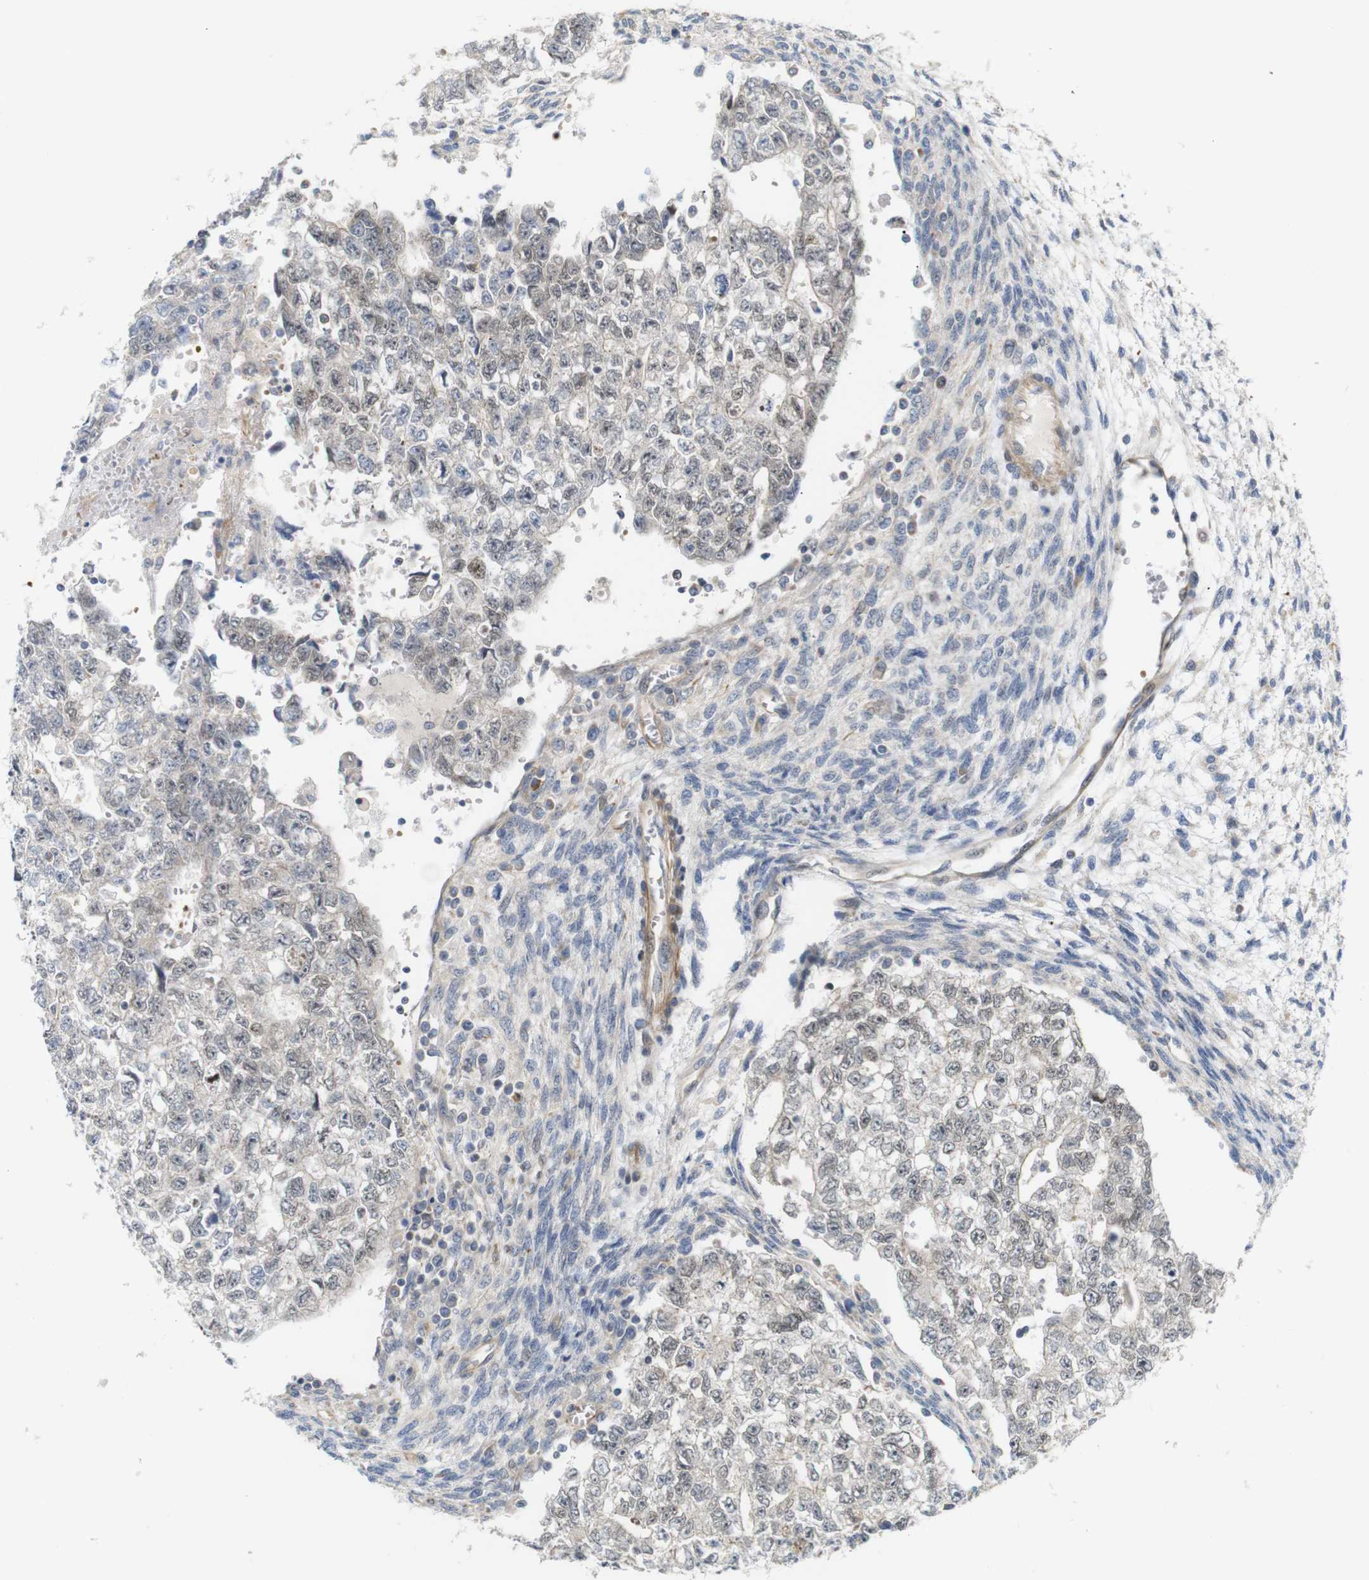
{"staining": {"intensity": "weak", "quantity": ">75%", "location": "nuclear"}, "tissue": "testis cancer", "cell_type": "Tumor cells", "image_type": "cancer", "snomed": [{"axis": "morphology", "description": "Seminoma, NOS"}, {"axis": "morphology", "description": "Carcinoma, Embryonal, NOS"}, {"axis": "topography", "description": "Testis"}], "caption": "Seminoma (testis) stained with IHC exhibits weak nuclear expression in about >75% of tumor cells.", "gene": "RPTOR", "patient": {"sex": "male", "age": 38}}